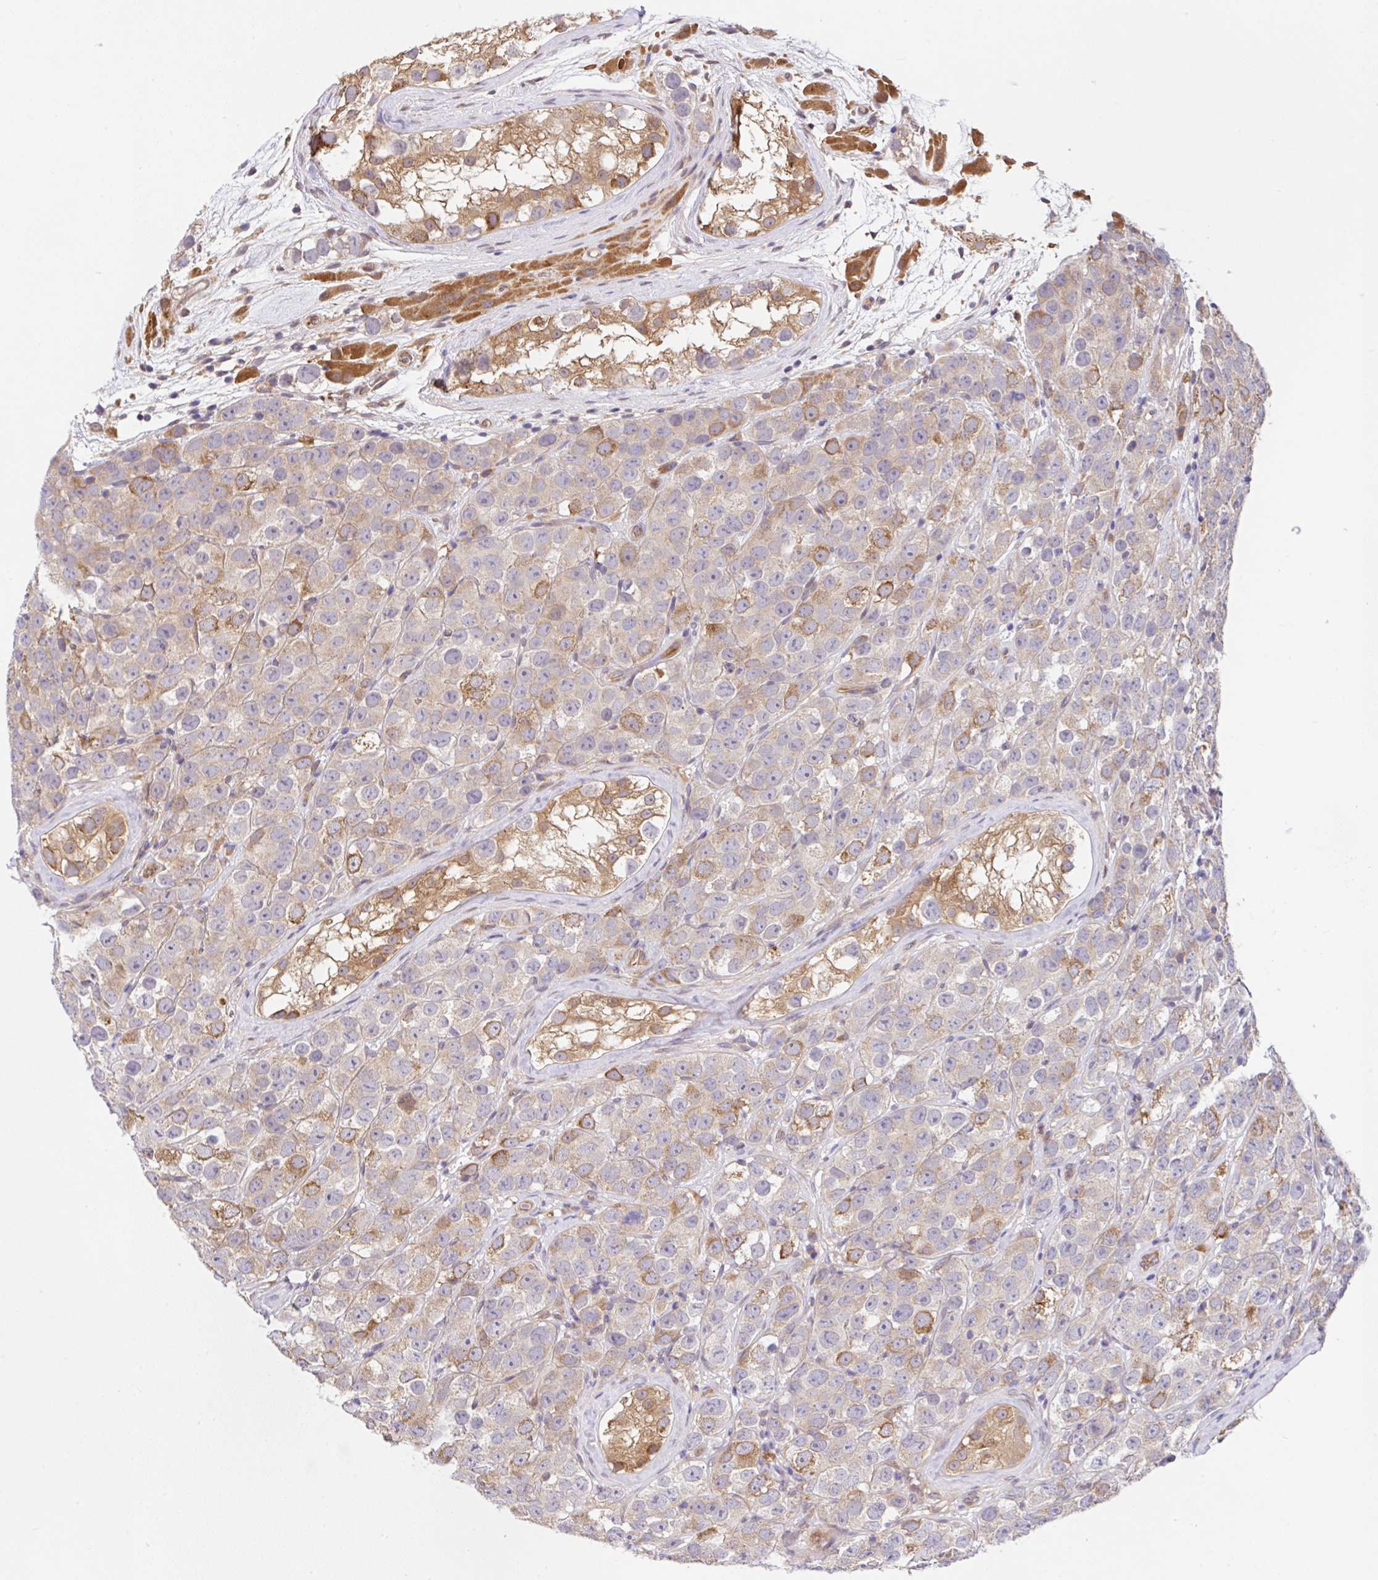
{"staining": {"intensity": "moderate", "quantity": "25%-75%", "location": "cytoplasmic/membranous"}, "tissue": "testis cancer", "cell_type": "Tumor cells", "image_type": "cancer", "snomed": [{"axis": "morphology", "description": "Seminoma, NOS"}, {"axis": "topography", "description": "Testis"}], "caption": "Human seminoma (testis) stained for a protein (brown) reveals moderate cytoplasmic/membranous positive expression in about 25%-75% of tumor cells.", "gene": "UBE4A", "patient": {"sex": "male", "age": 28}}